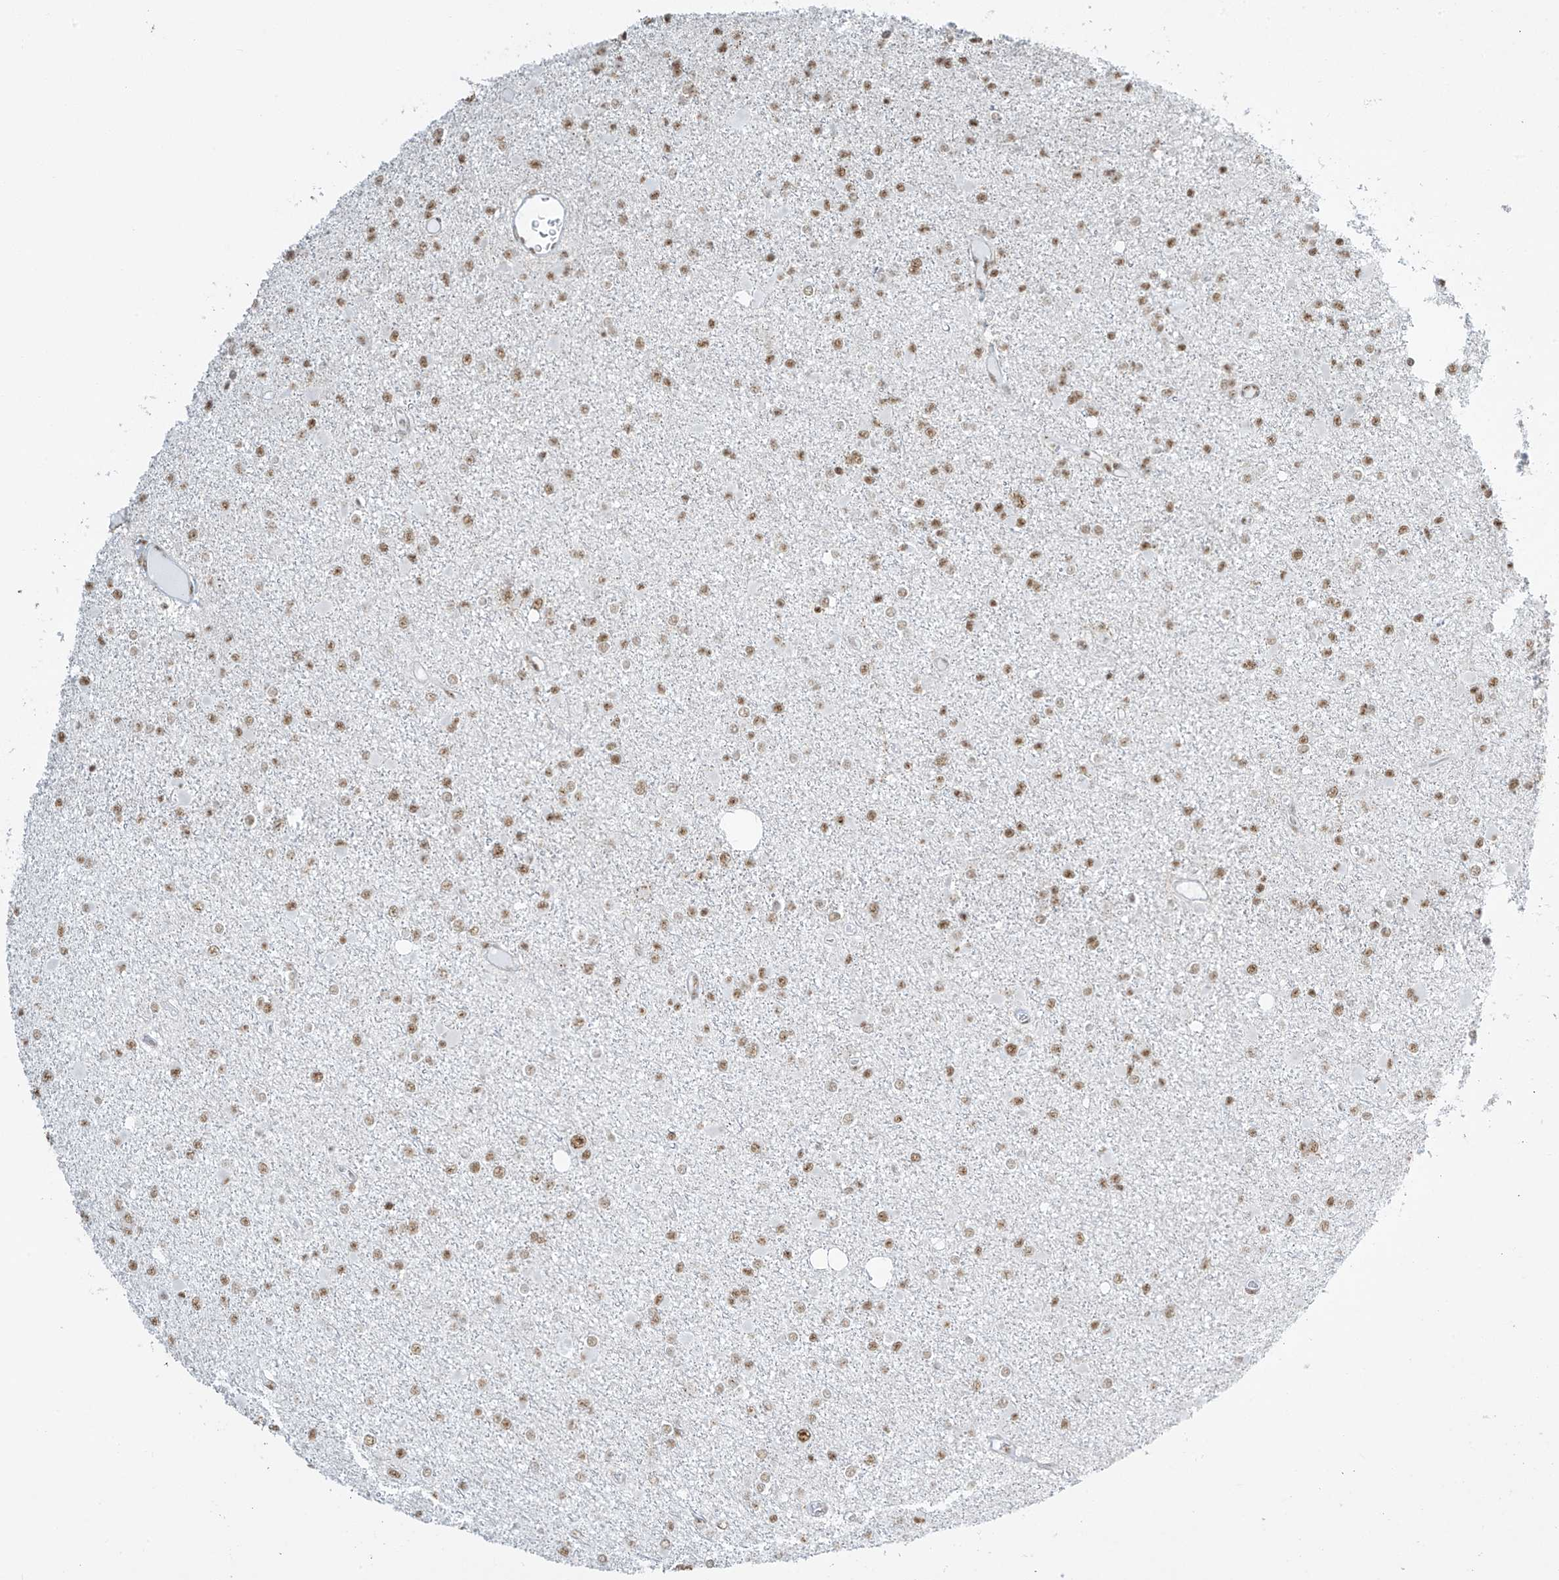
{"staining": {"intensity": "moderate", "quantity": ">75%", "location": "nuclear"}, "tissue": "glioma", "cell_type": "Tumor cells", "image_type": "cancer", "snomed": [{"axis": "morphology", "description": "Glioma, malignant, Low grade"}, {"axis": "topography", "description": "Brain"}], "caption": "Human malignant glioma (low-grade) stained with a protein marker demonstrates moderate staining in tumor cells.", "gene": "MS4A6A", "patient": {"sex": "female", "age": 22}}